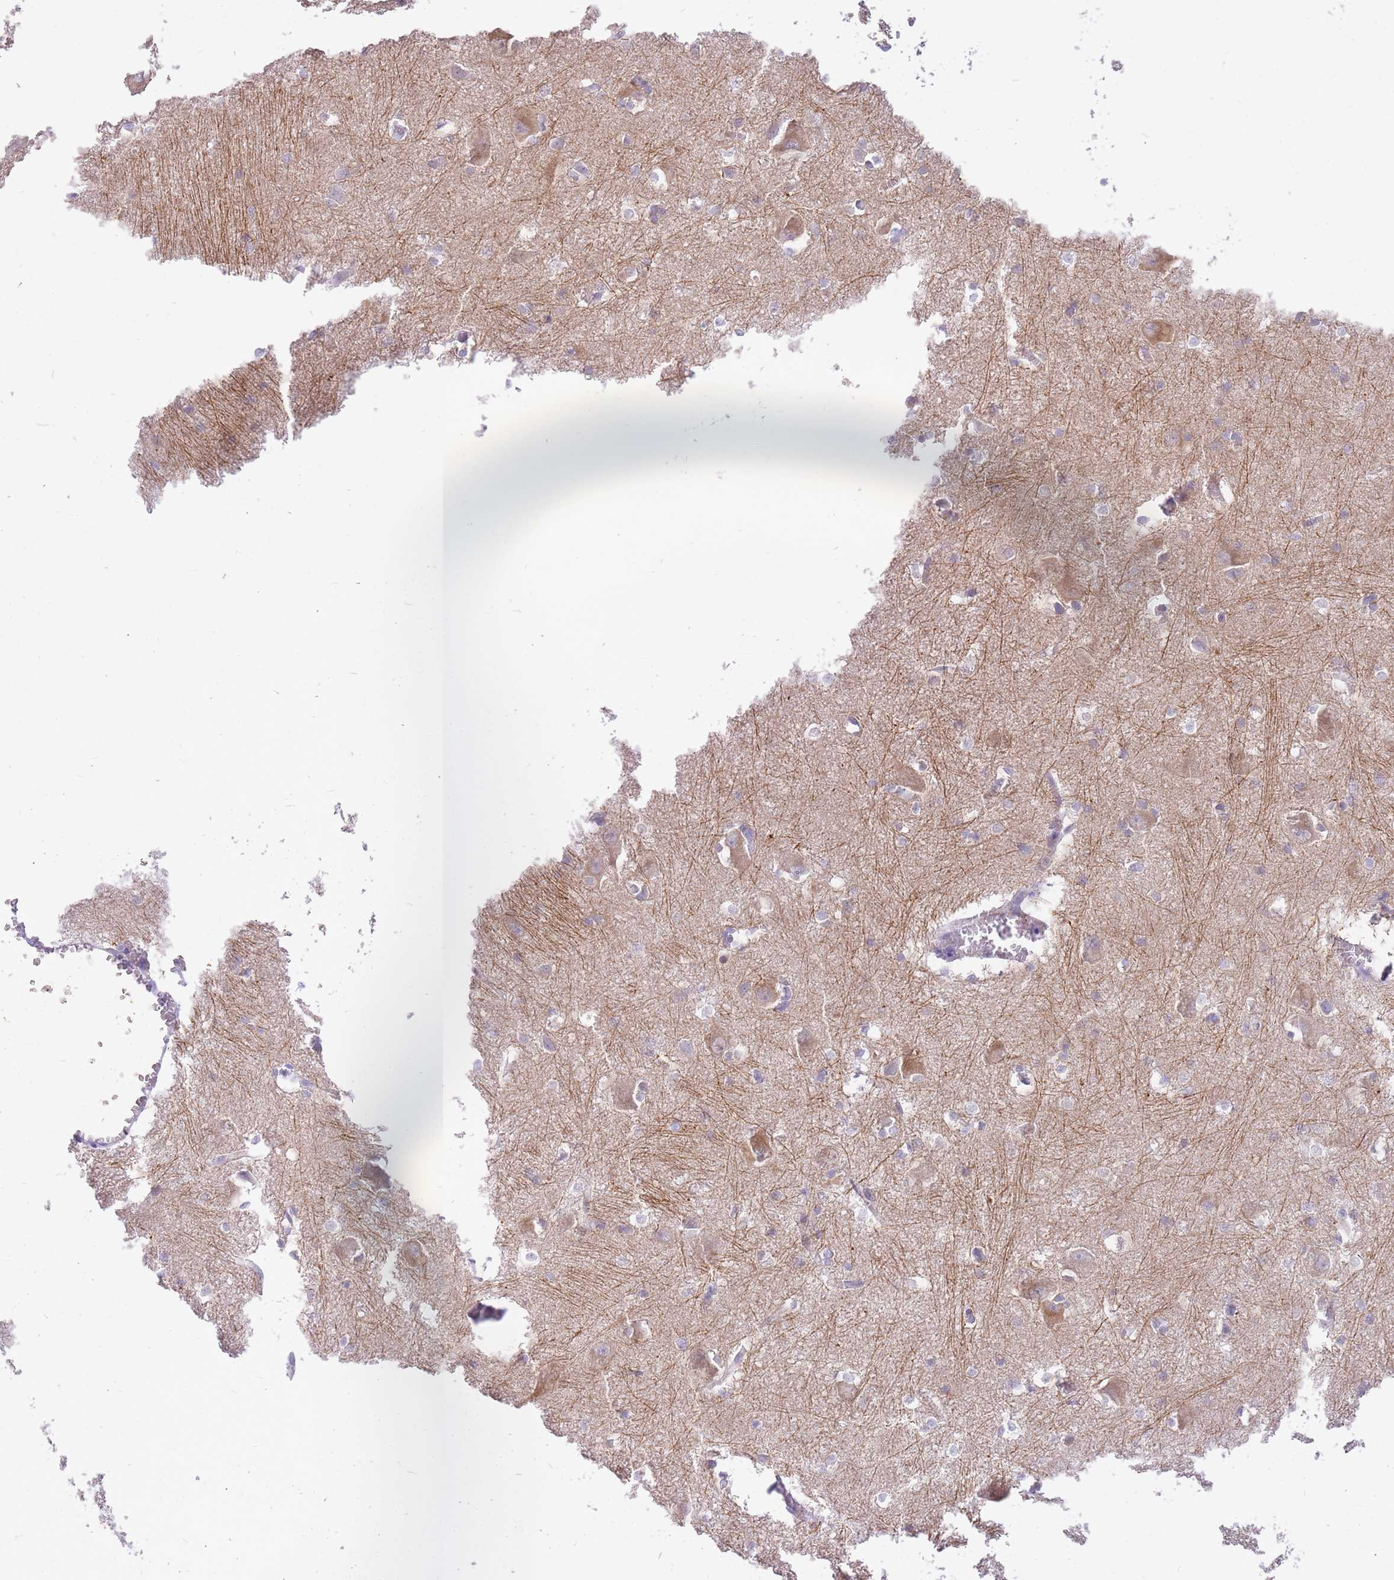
{"staining": {"intensity": "negative", "quantity": "none", "location": "none"}, "tissue": "caudate", "cell_type": "Glial cells", "image_type": "normal", "snomed": [{"axis": "morphology", "description": "Normal tissue, NOS"}, {"axis": "topography", "description": "Lateral ventricle wall"}], "caption": "Glial cells are negative for brown protein staining in normal caudate. The staining is performed using DAB brown chromogen with nuclei counter-stained in using hematoxylin.", "gene": "S100PBP", "patient": {"sex": "male", "age": 37}}